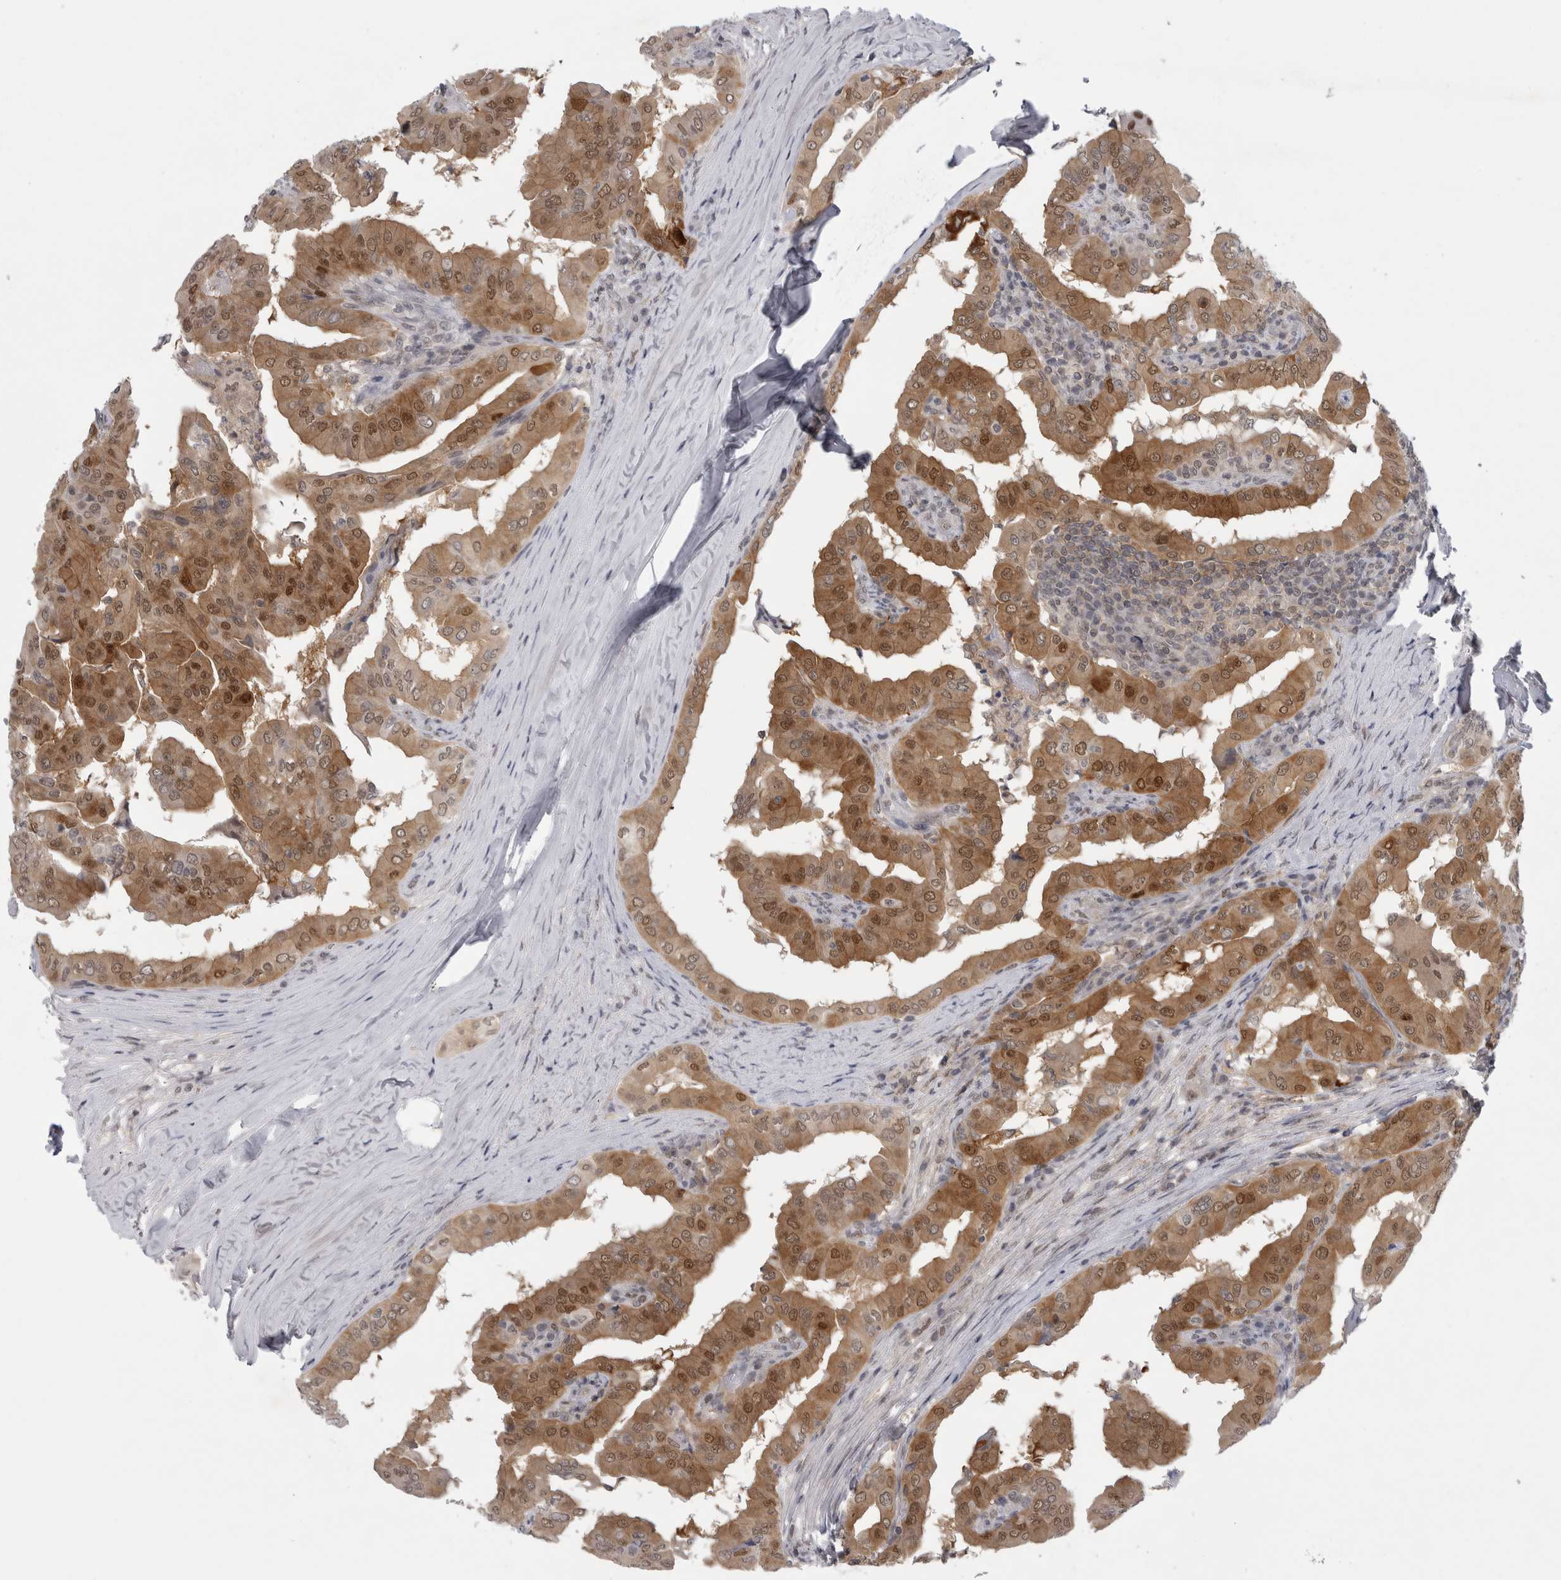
{"staining": {"intensity": "moderate", "quantity": ">75%", "location": "cytoplasmic/membranous,nuclear"}, "tissue": "thyroid cancer", "cell_type": "Tumor cells", "image_type": "cancer", "snomed": [{"axis": "morphology", "description": "Papillary adenocarcinoma, NOS"}, {"axis": "topography", "description": "Thyroid gland"}], "caption": "Papillary adenocarcinoma (thyroid) was stained to show a protein in brown. There is medium levels of moderate cytoplasmic/membranous and nuclear positivity in approximately >75% of tumor cells. (DAB (3,3'-diaminobenzidine) IHC with brightfield microscopy, high magnification).", "gene": "PSMB2", "patient": {"sex": "male", "age": 33}}